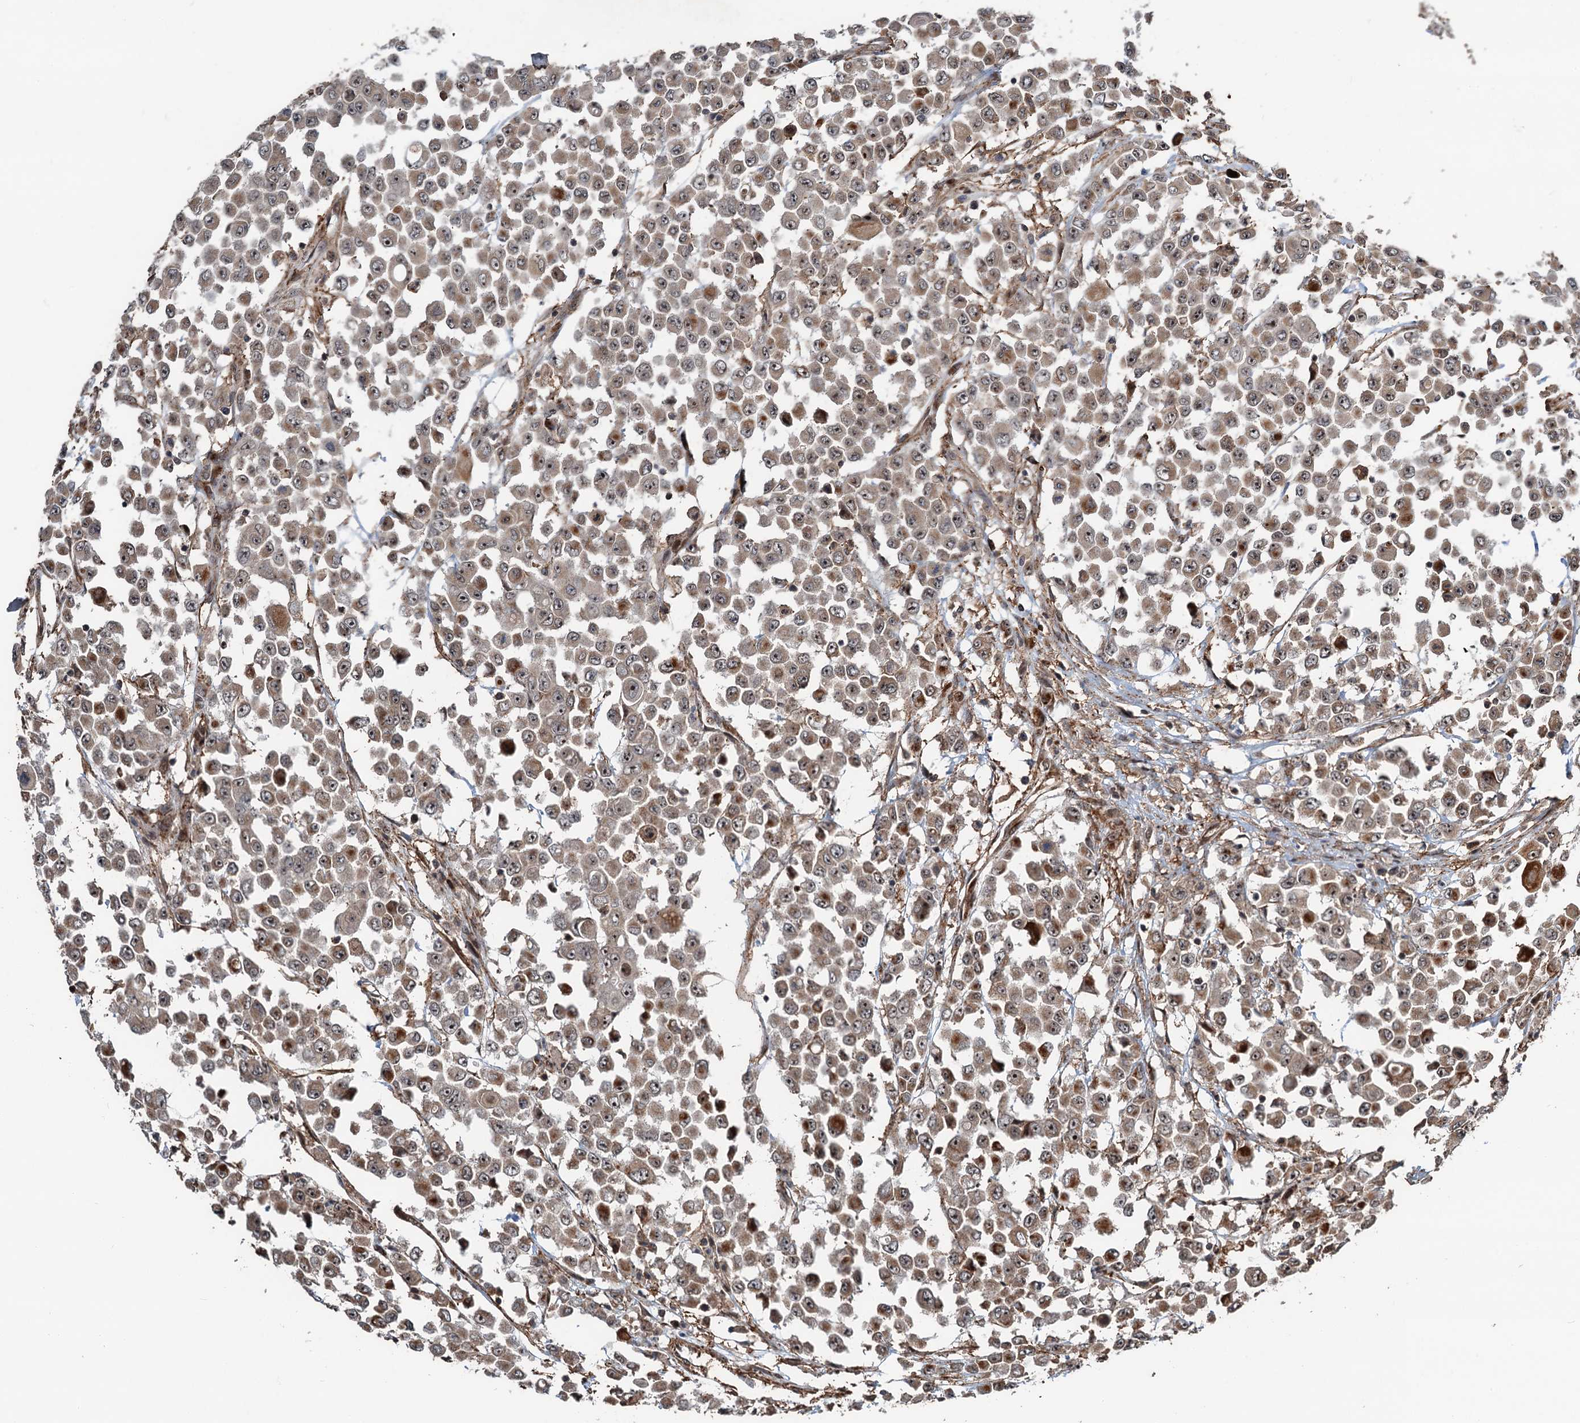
{"staining": {"intensity": "weak", "quantity": "25%-75%", "location": "cytoplasmic/membranous,nuclear"}, "tissue": "colorectal cancer", "cell_type": "Tumor cells", "image_type": "cancer", "snomed": [{"axis": "morphology", "description": "Adenocarcinoma, NOS"}, {"axis": "topography", "description": "Colon"}], "caption": "High-magnification brightfield microscopy of colorectal cancer stained with DAB (brown) and counterstained with hematoxylin (blue). tumor cells exhibit weak cytoplasmic/membranous and nuclear staining is seen in approximately25%-75% of cells. (Stains: DAB in brown, nuclei in blue, Microscopy: brightfield microscopy at high magnification).", "gene": "TMA16", "patient": {"sex": "male", "age": 51}}